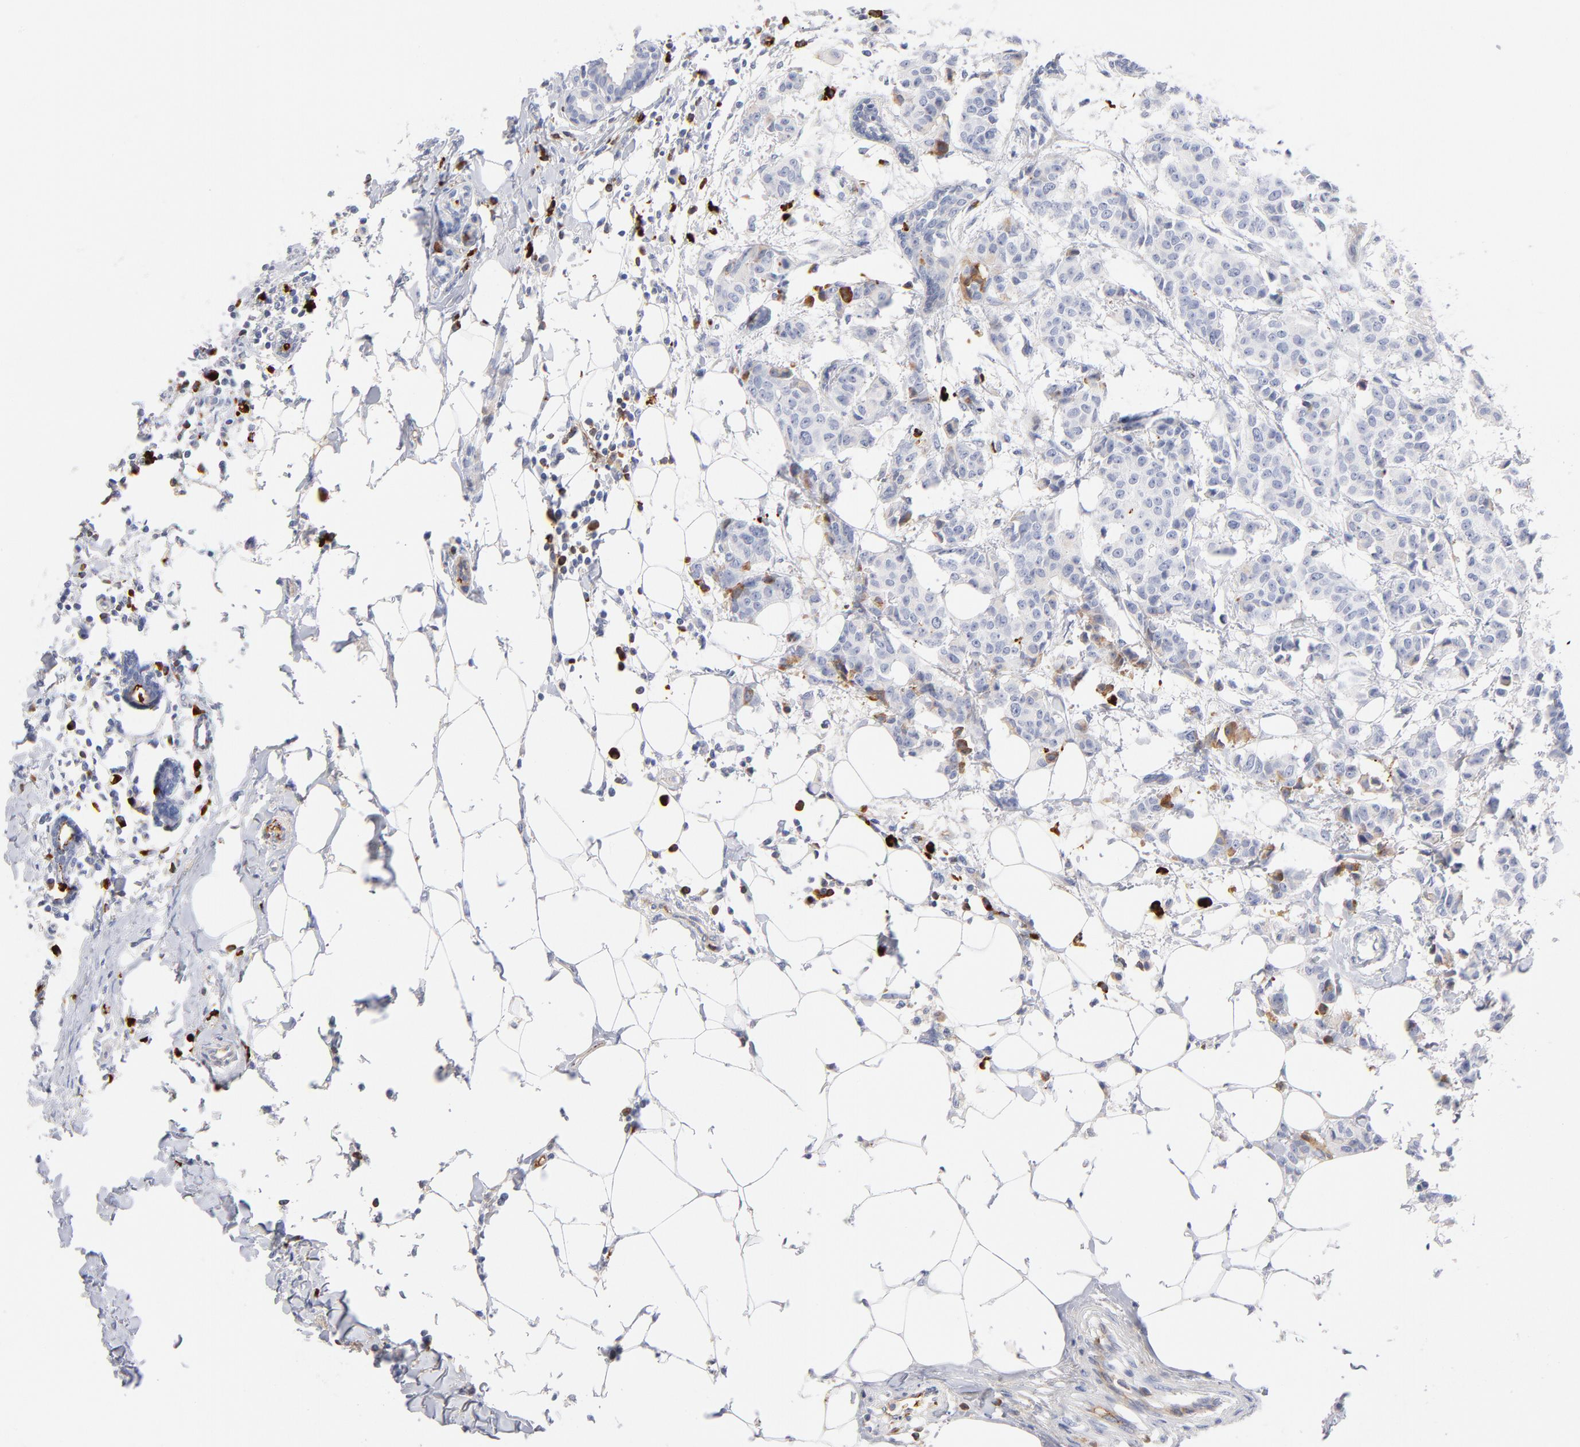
{"staining": {"intensity": "negative", "quantity": "none", "location": "none"}, "tissue": "breast cancer", "cell_type": "Tumor cells", "image_type": "cancer", "snomed": [{"axis": "morphology", "description": "Duct carcinoma"}, {"axis": "topography", "description": "Breast"}], "caption": "This is an IHC photomicrograph of breast cancer. There is no positivity in tumor cells.", "gene": "PLAT", "patient": {"sex": "female", "age": 40}}